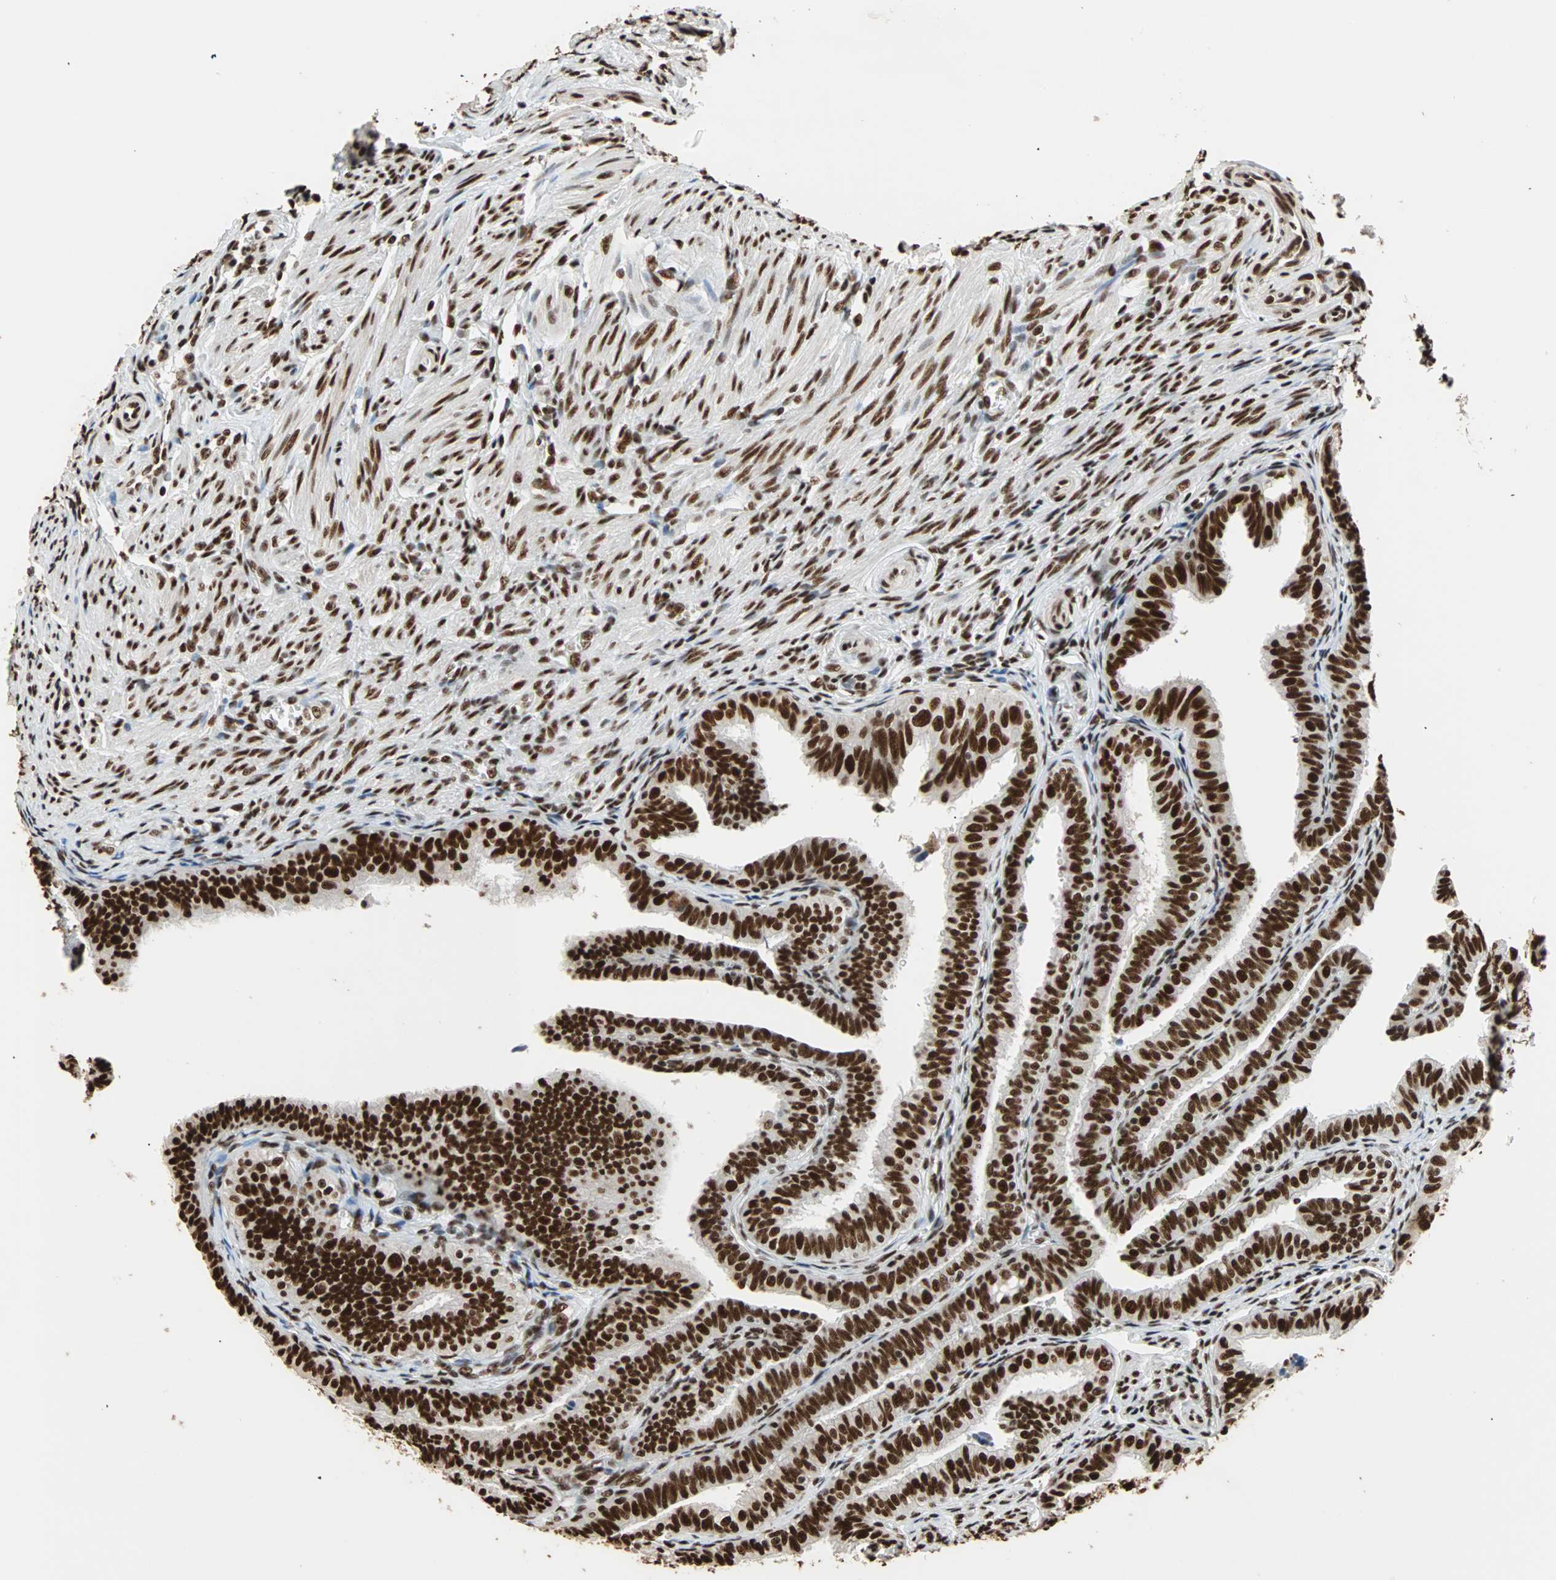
{"staining": {"intensity": "strong", "quantity": ">75%", "location": "nuclear"}, "tissue": "fallopian tube", "cell_type": "Glandular cells", "image_type": "normal", "snomed": [{"axis": "morphology", "description": "Normal tissue, NOS"}, {"axis": "topography", "description": "Fallopian tube"}], "caption": "Immunohistochemistry image of normal fallopian tube: human fallopian tube stained using immunohistochemistry reveals high levels of strong protein expression localized specifically in the nuclear of glandular cells, appearing as a nuclear brown color.", "gene": "ILF2", "patient": {"sex": "female", "age": 46}}